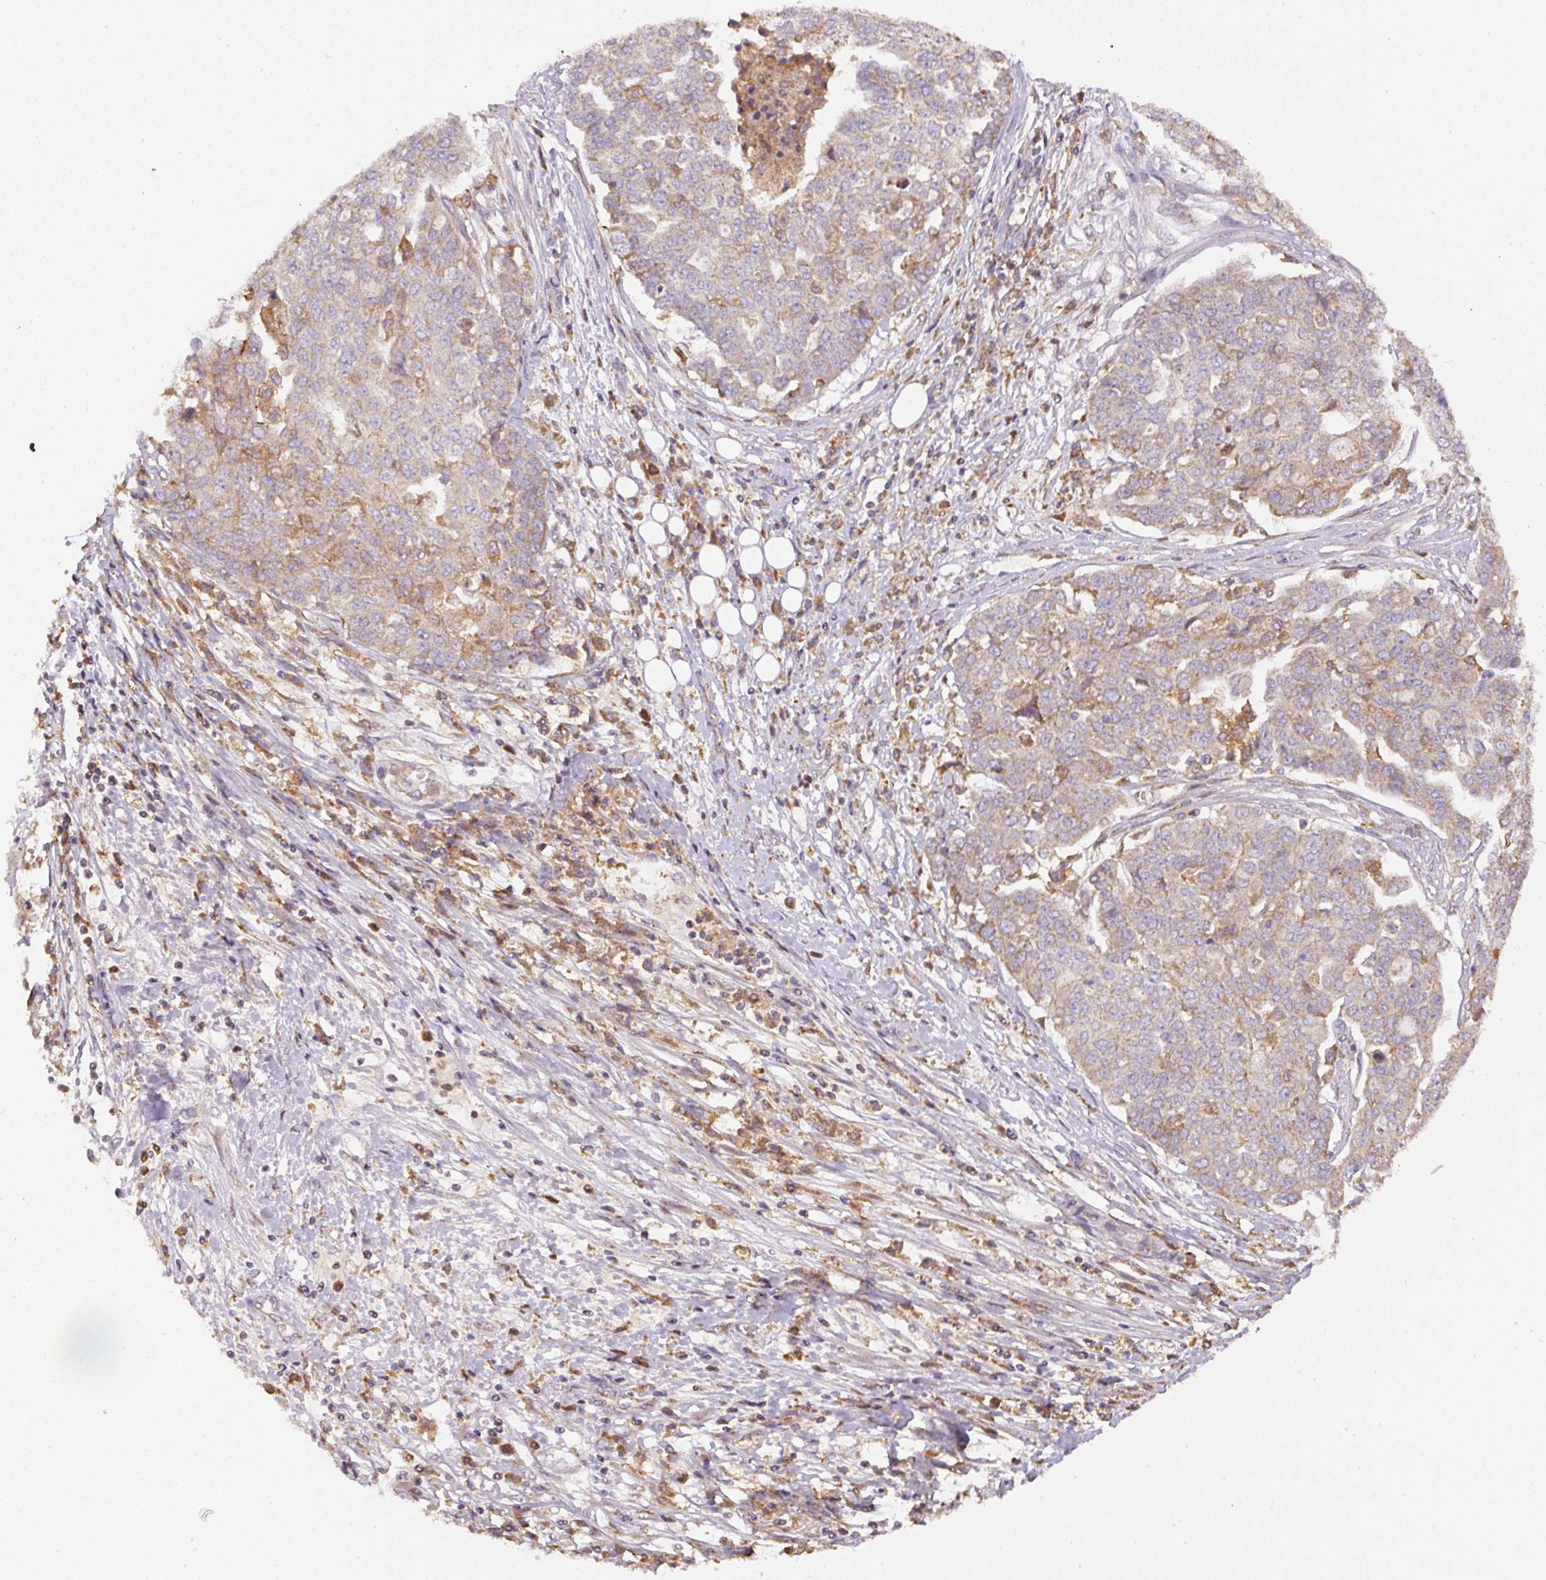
{"staining": {"intensity": "weak", "quantity": ">75%", "location": "cytoplasmic/membranous"}, "tissue": "ovarian cancer", "cell_type": "Tumor cells", "image_type": "cancer", "snomed": [{"axis": "morphology", "description": "Cystadenocarcinoma, serous, NOS"}, {"axis": "topography", "description": "Soft tissue"}, {"axis": "topography", "description": "Ovary"}], "caption": "About >75% of tumor cells in human ovarian serous cystadenocarcinoma display weak cytoplasmic/membranous protein expression as visualized by brown immunohistochemical staining.", "gene": "DAPK1", "patient": {"sex": "female", "age": 57}}